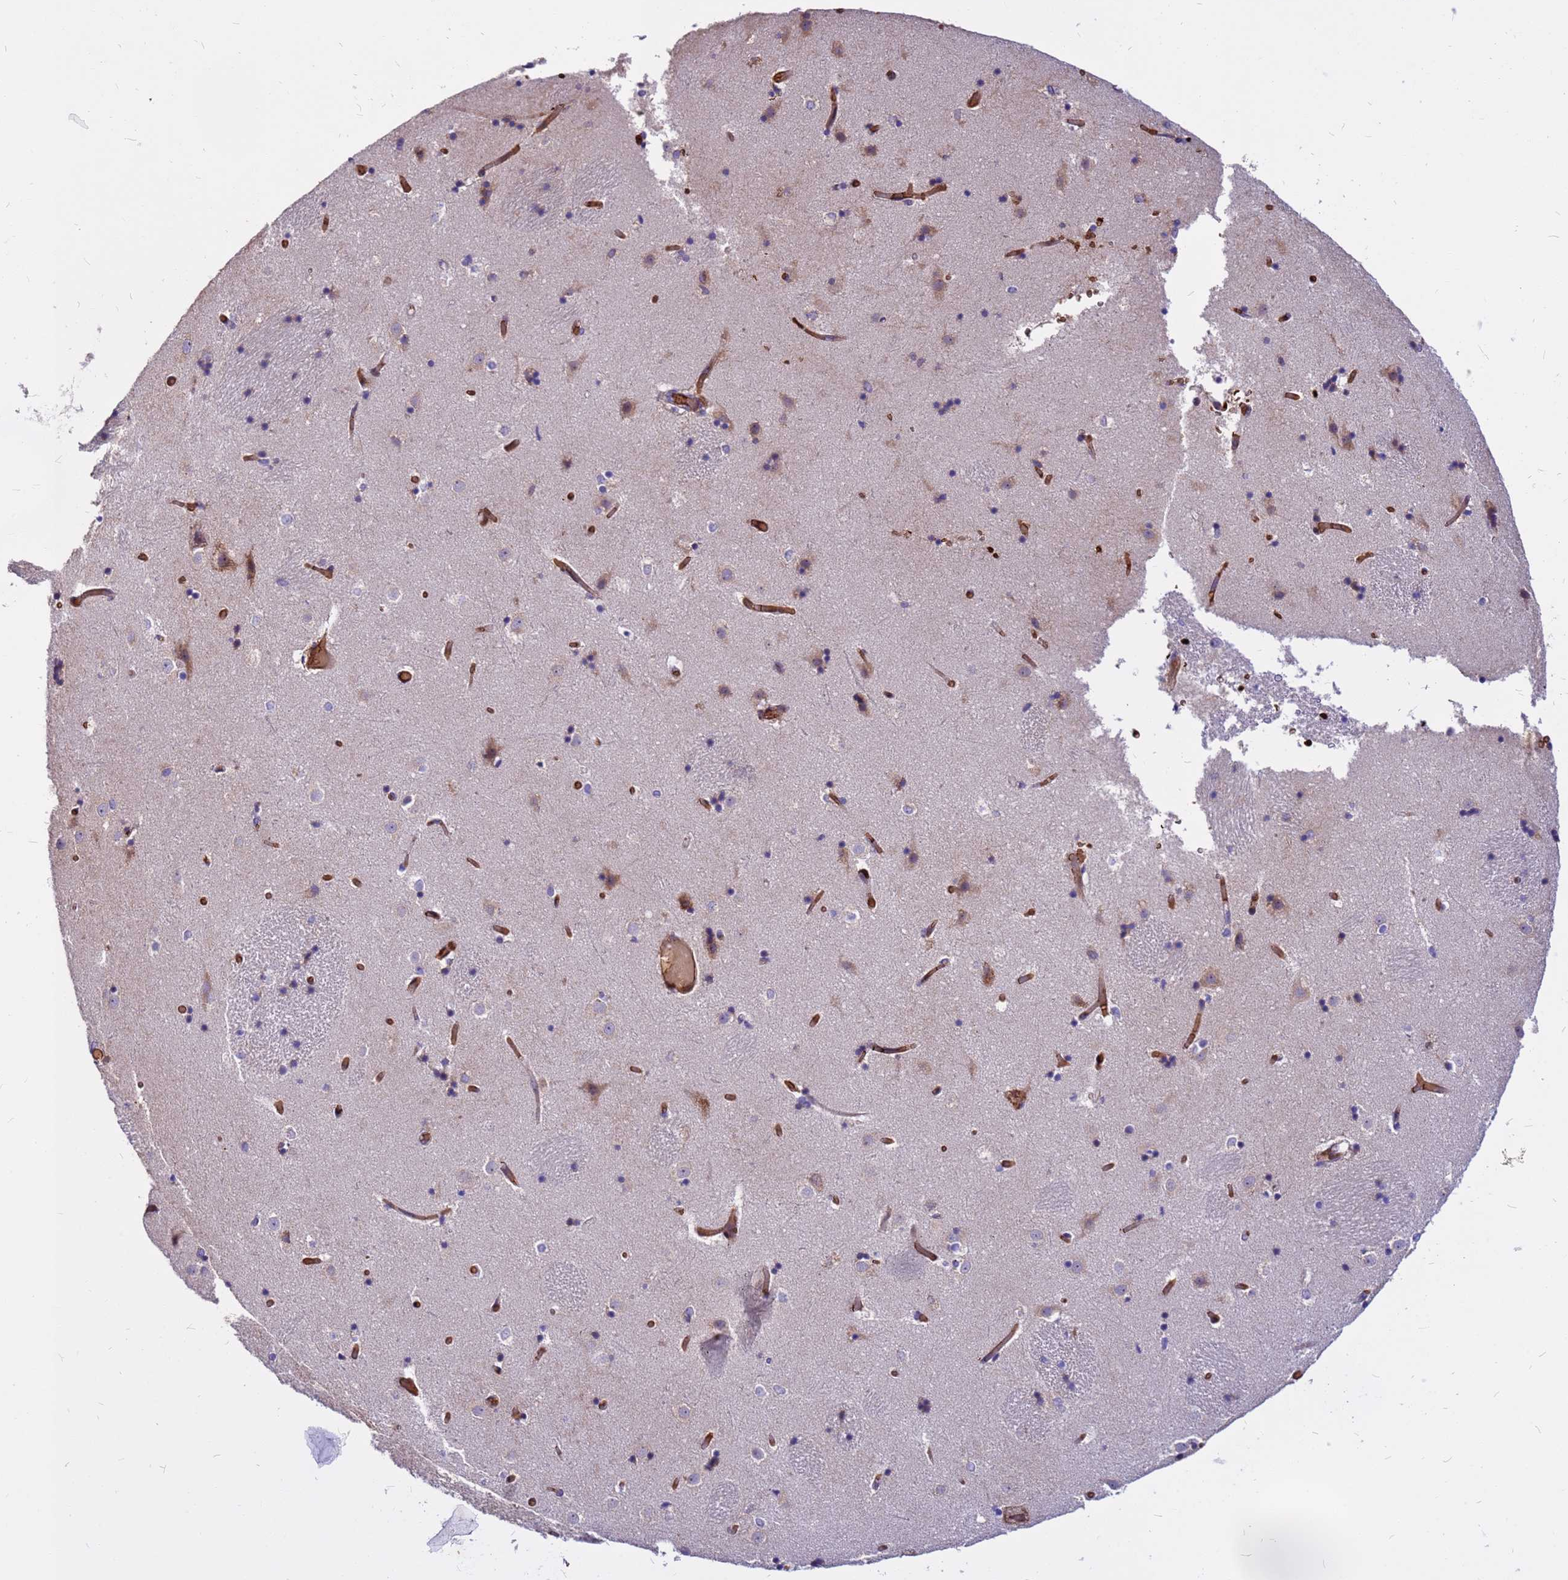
{"staining": {"intensity": "weak", "quantity": "<25%", "location": "cytoplasmic/membranous"}, "tissue": "caudate", "cell_type": "Glial cells", "image_type": "normal", "snomed": [{"axis": "morphology", "description": "Normal tissue, NOS"}, {"axis": "topography", "description": "Lateral ventricle wall"}], "caption": "DAB (3,3'-diaminobenzidine) immunohistochemical staining of normal human caudate displays no significant staining in glial cells. Nuclei are stained in blue.", "gene": "ZNF669", "patient": {"sex": "female", "age": 52}}